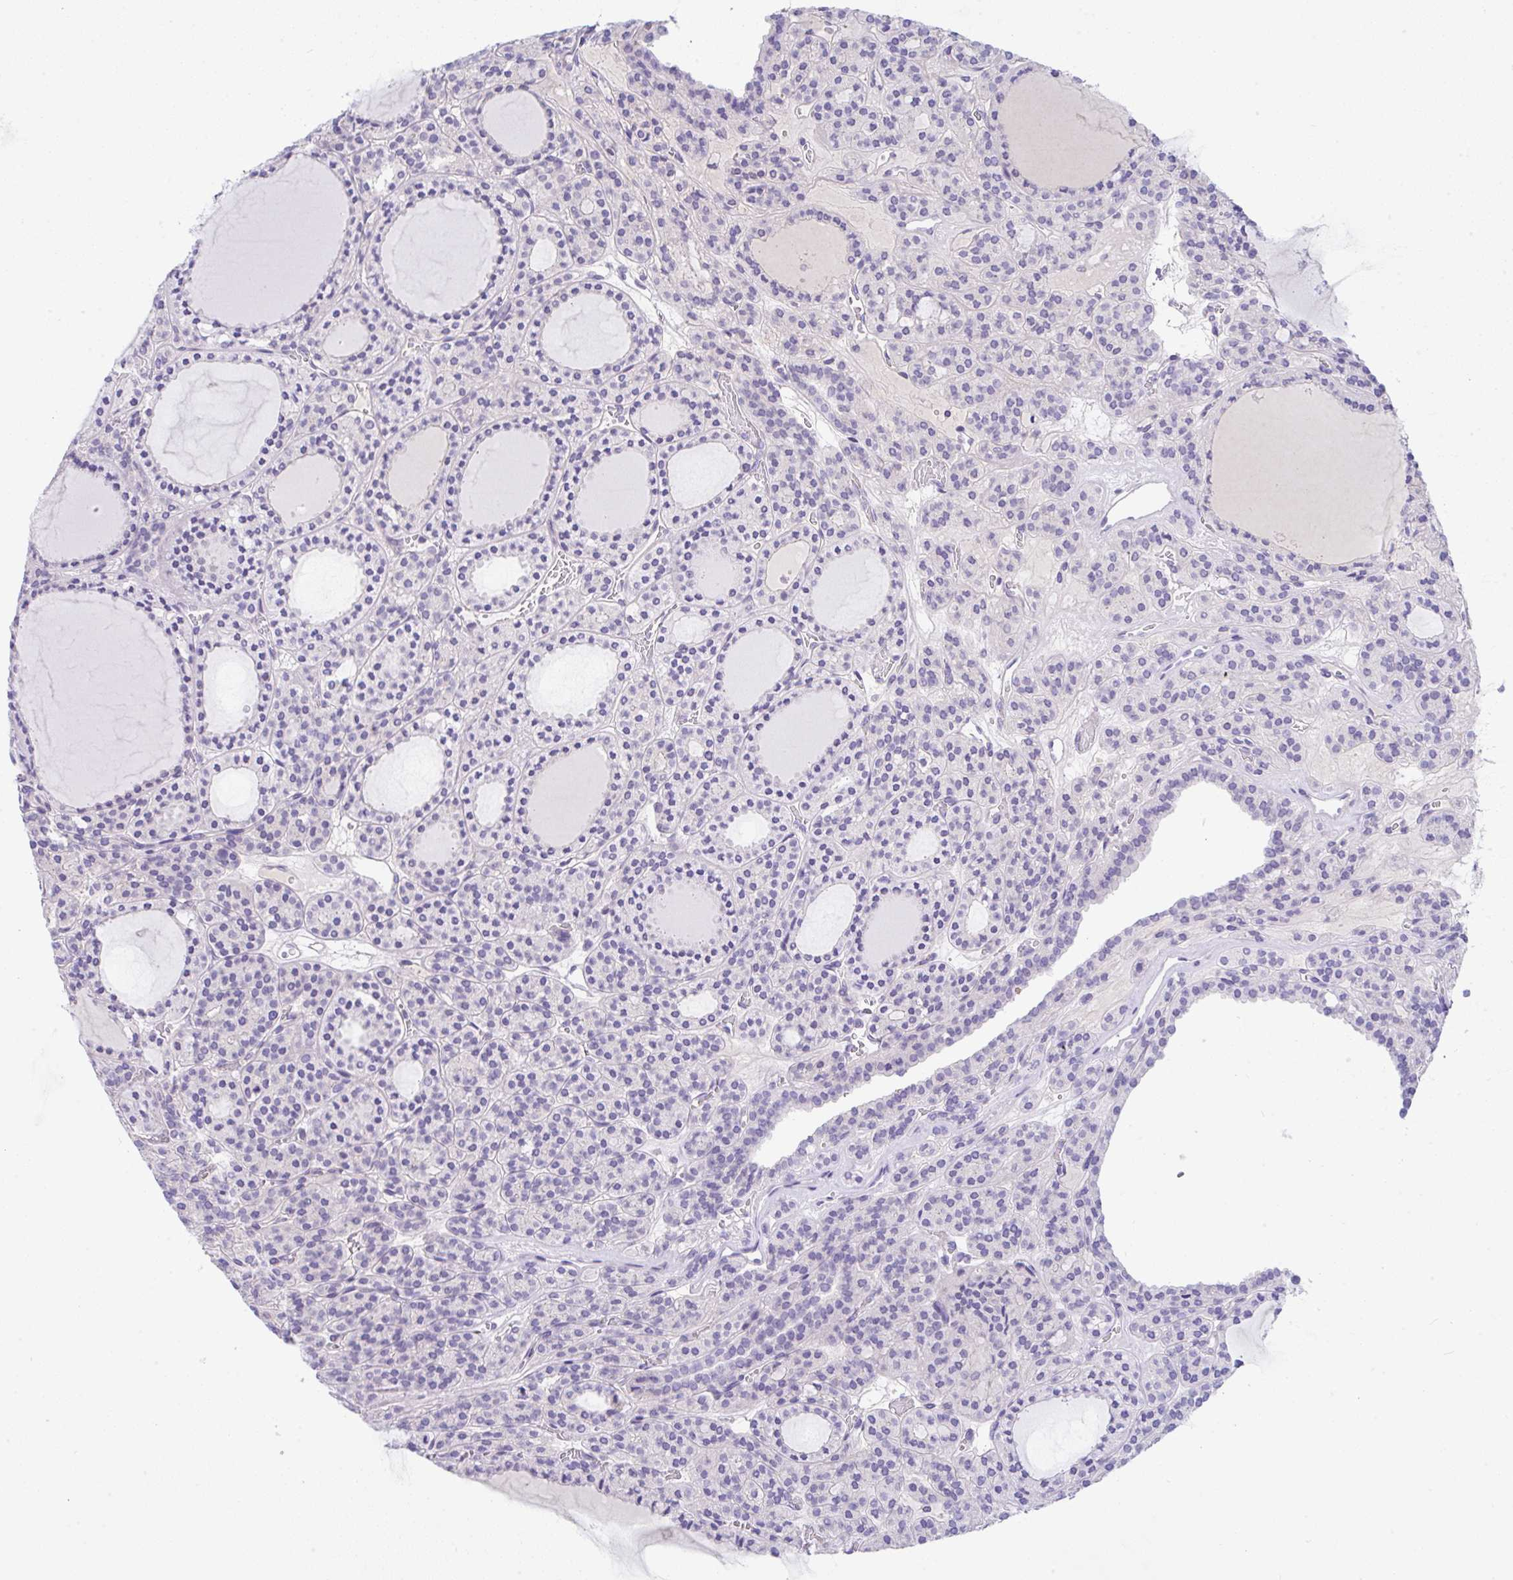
{"staining": {"intensity": "negative", "quantity": "none", "location": "none"}, "tissue": "thyroid cancer", "cell_type": "Tumor cells", "image_type": "cancer", "snomed": [{"axis": "morphology", "description": "Follicular adenoma carcinoma, NOS"}, {"axis": "topography", "description": "Thyroid gland"}], "caption": "Tumor cells are negative for protein expression in human thyroid cancer.", "gene": "SERPINE3", "patient": {"sex": "female", "age": 63}}